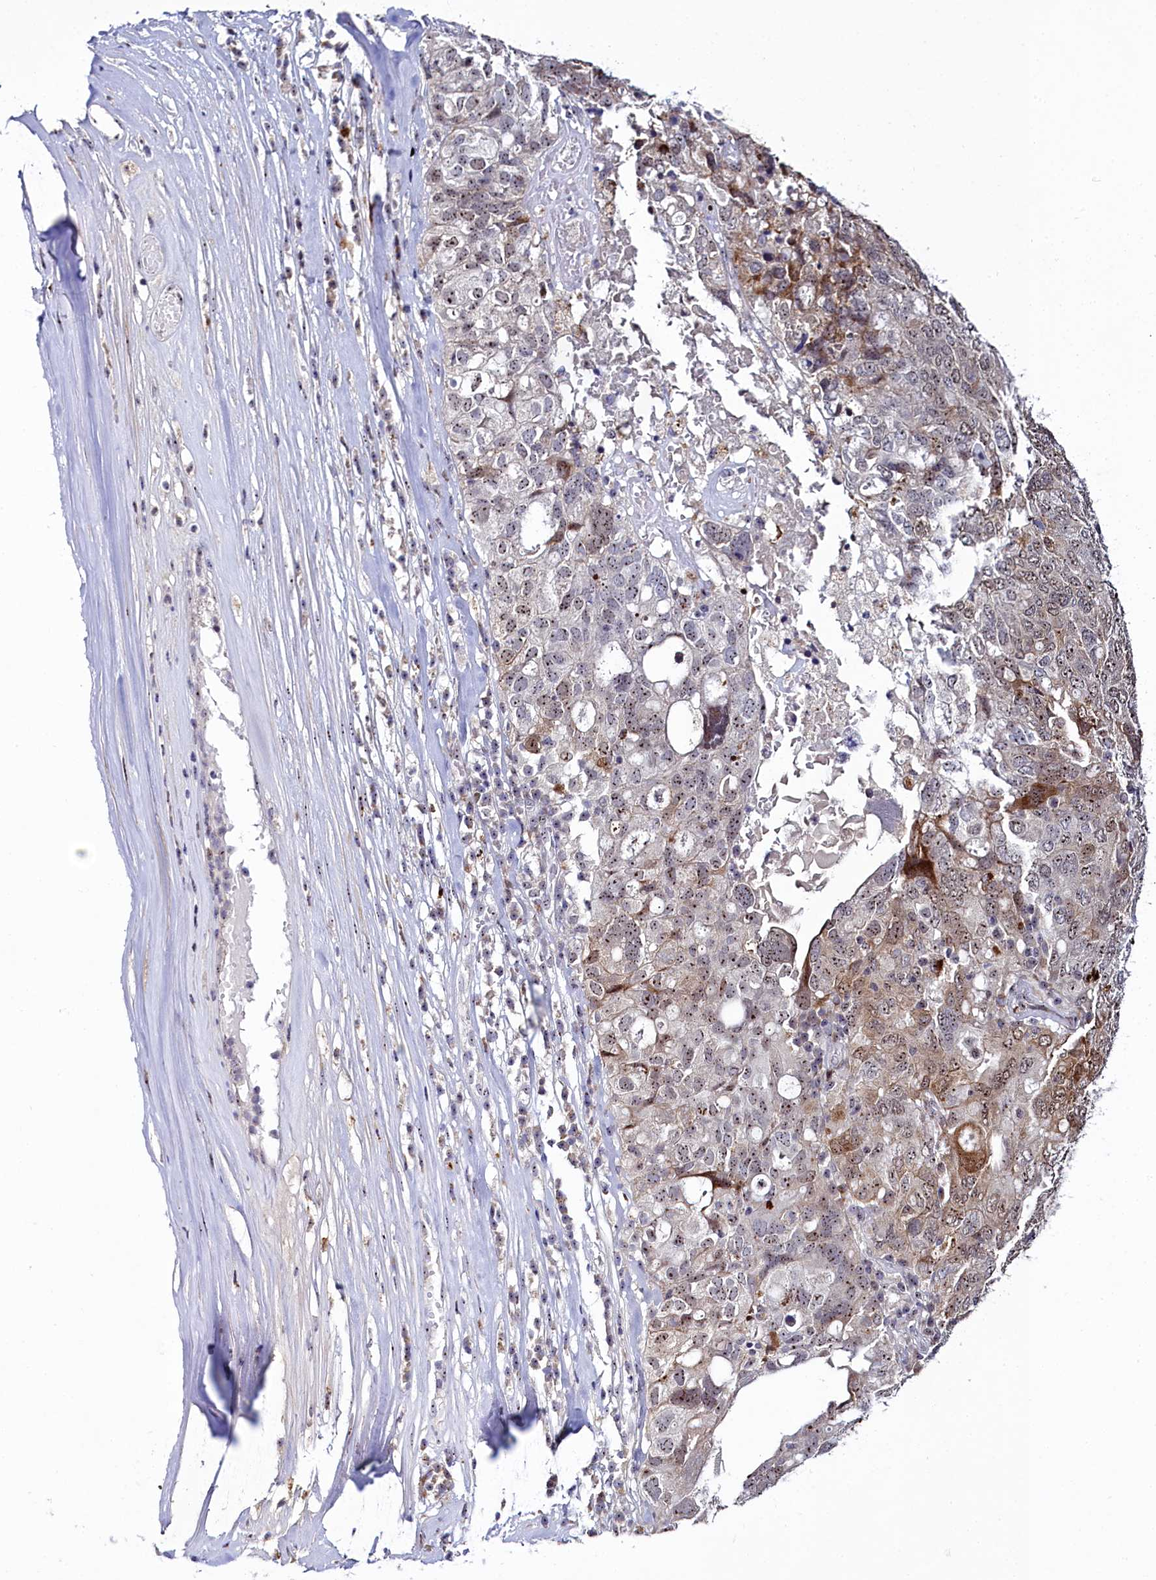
{"staining": {"intensity": "moderate", "quantity": "25%-75%", "location": "cytoplasmic/membranous,nuclear"}, "tissue": "ovarian cancer", "cell_type": "Tumor cells", "image_type": "cancer", "snomed": [{"axis": "morphology", "description": "Carcinoma, endometroid"}, {"axis": "topography", "description": "Ovary"}], "caption": "Human ovarian cancer (endometroid carcinoma) stained with a brown dye reveals moderate cytoplasmic/membranous and nuclear positive positivity in about 25%-75% of tumor cells.", "gene": "TCOF1", "patient": {"sex": "female", "age": 62}}